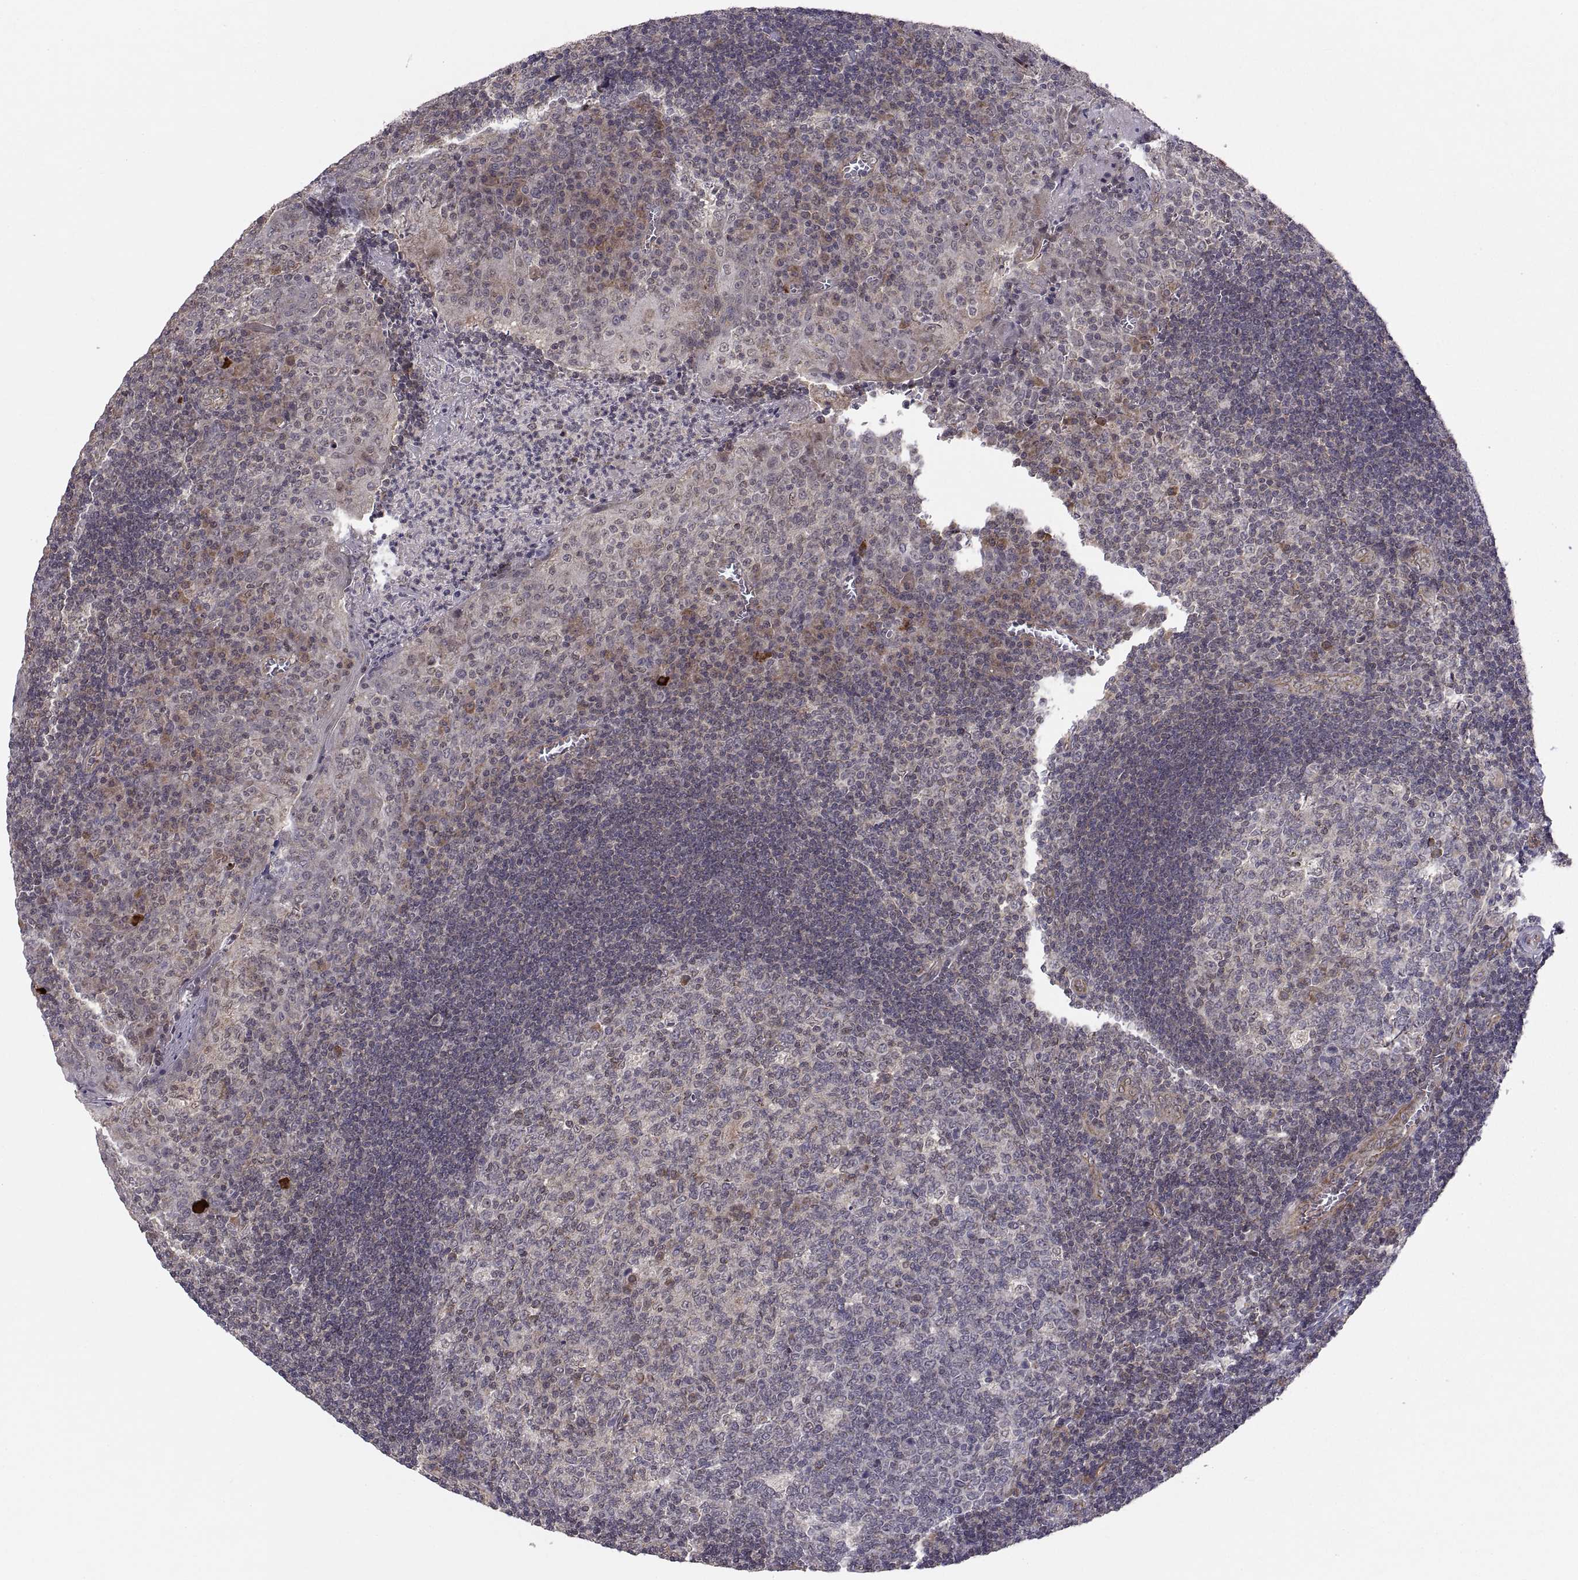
{"staining": {"intensity": "moderate", "quantity": "<25%", "location": "cytoplasmic/membranous"}, "tissue": "tonsil", "cell_type": "Germinal center cells", "image_type": "normal", "snomed": [{"axis": "morphology", "description": "Normal tissue, NOS"}, {"axis": "topography", "description": "Tonsil"}], "caption": "Protein analysis of benign tonsil reveals moderate cytoplasmic/membranous expression in about <25% of germinal center cells.", "gene": "ABL2", "patient": {"sex": "female", "age": 12}}